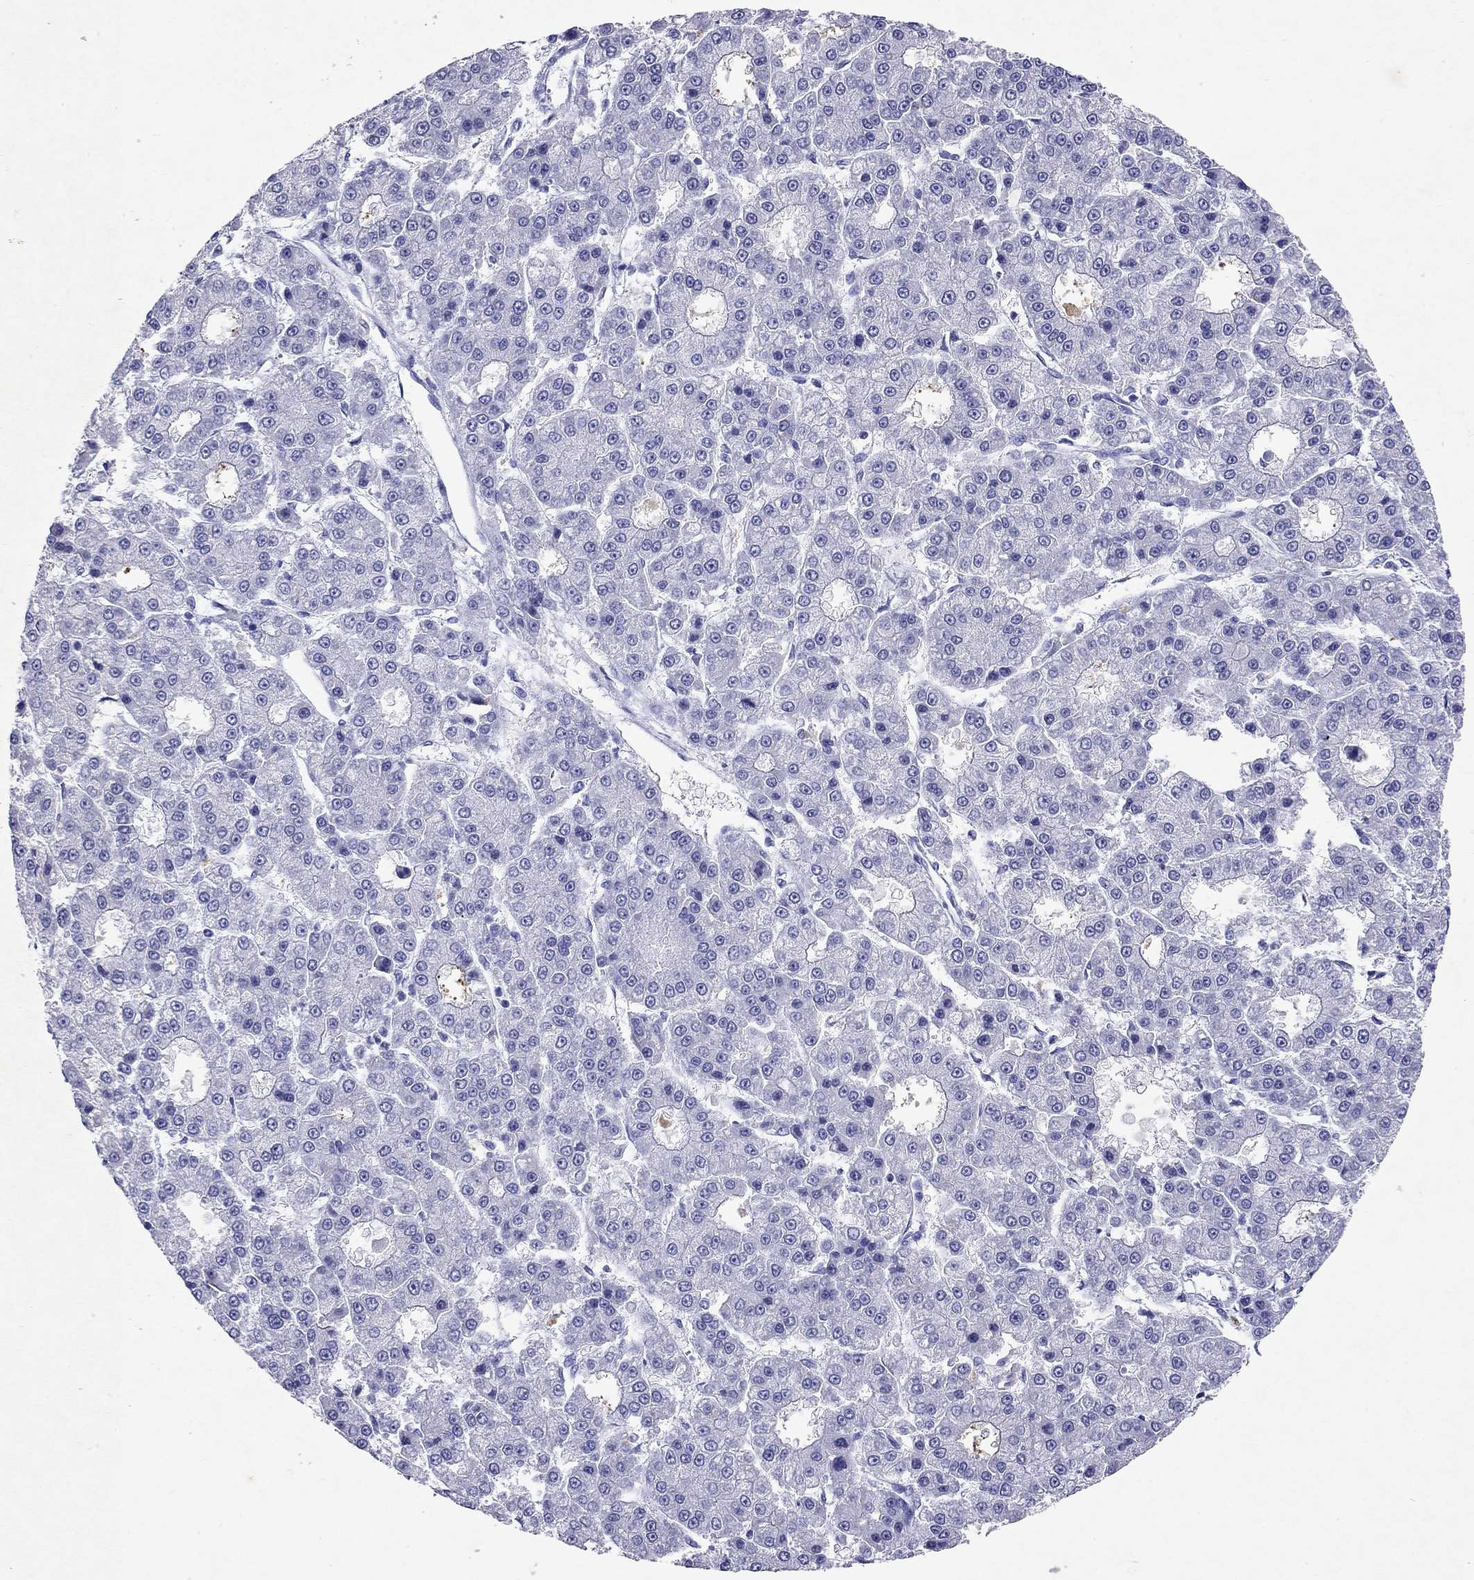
{"staining": {"intensity": "negative", "quantity": "none", "location": "none"}, "tissue": "liver cancer", "cell_type": "Tumor cells", "image_type": "cancer", "snomed": [{"axis": "morphology", "description": "Carcinoma, Hepatocellular, NOS"}, {"axis": "topography", "description": "Liver"}], "caption": "Immunohistochemistry image of liver hepatocellular carcinoma stained for a protein (brown), which demonstrates no positivity in tumor cells.", "gene": "ARMC12", "patient": {"sex": "male", "age": 70}}